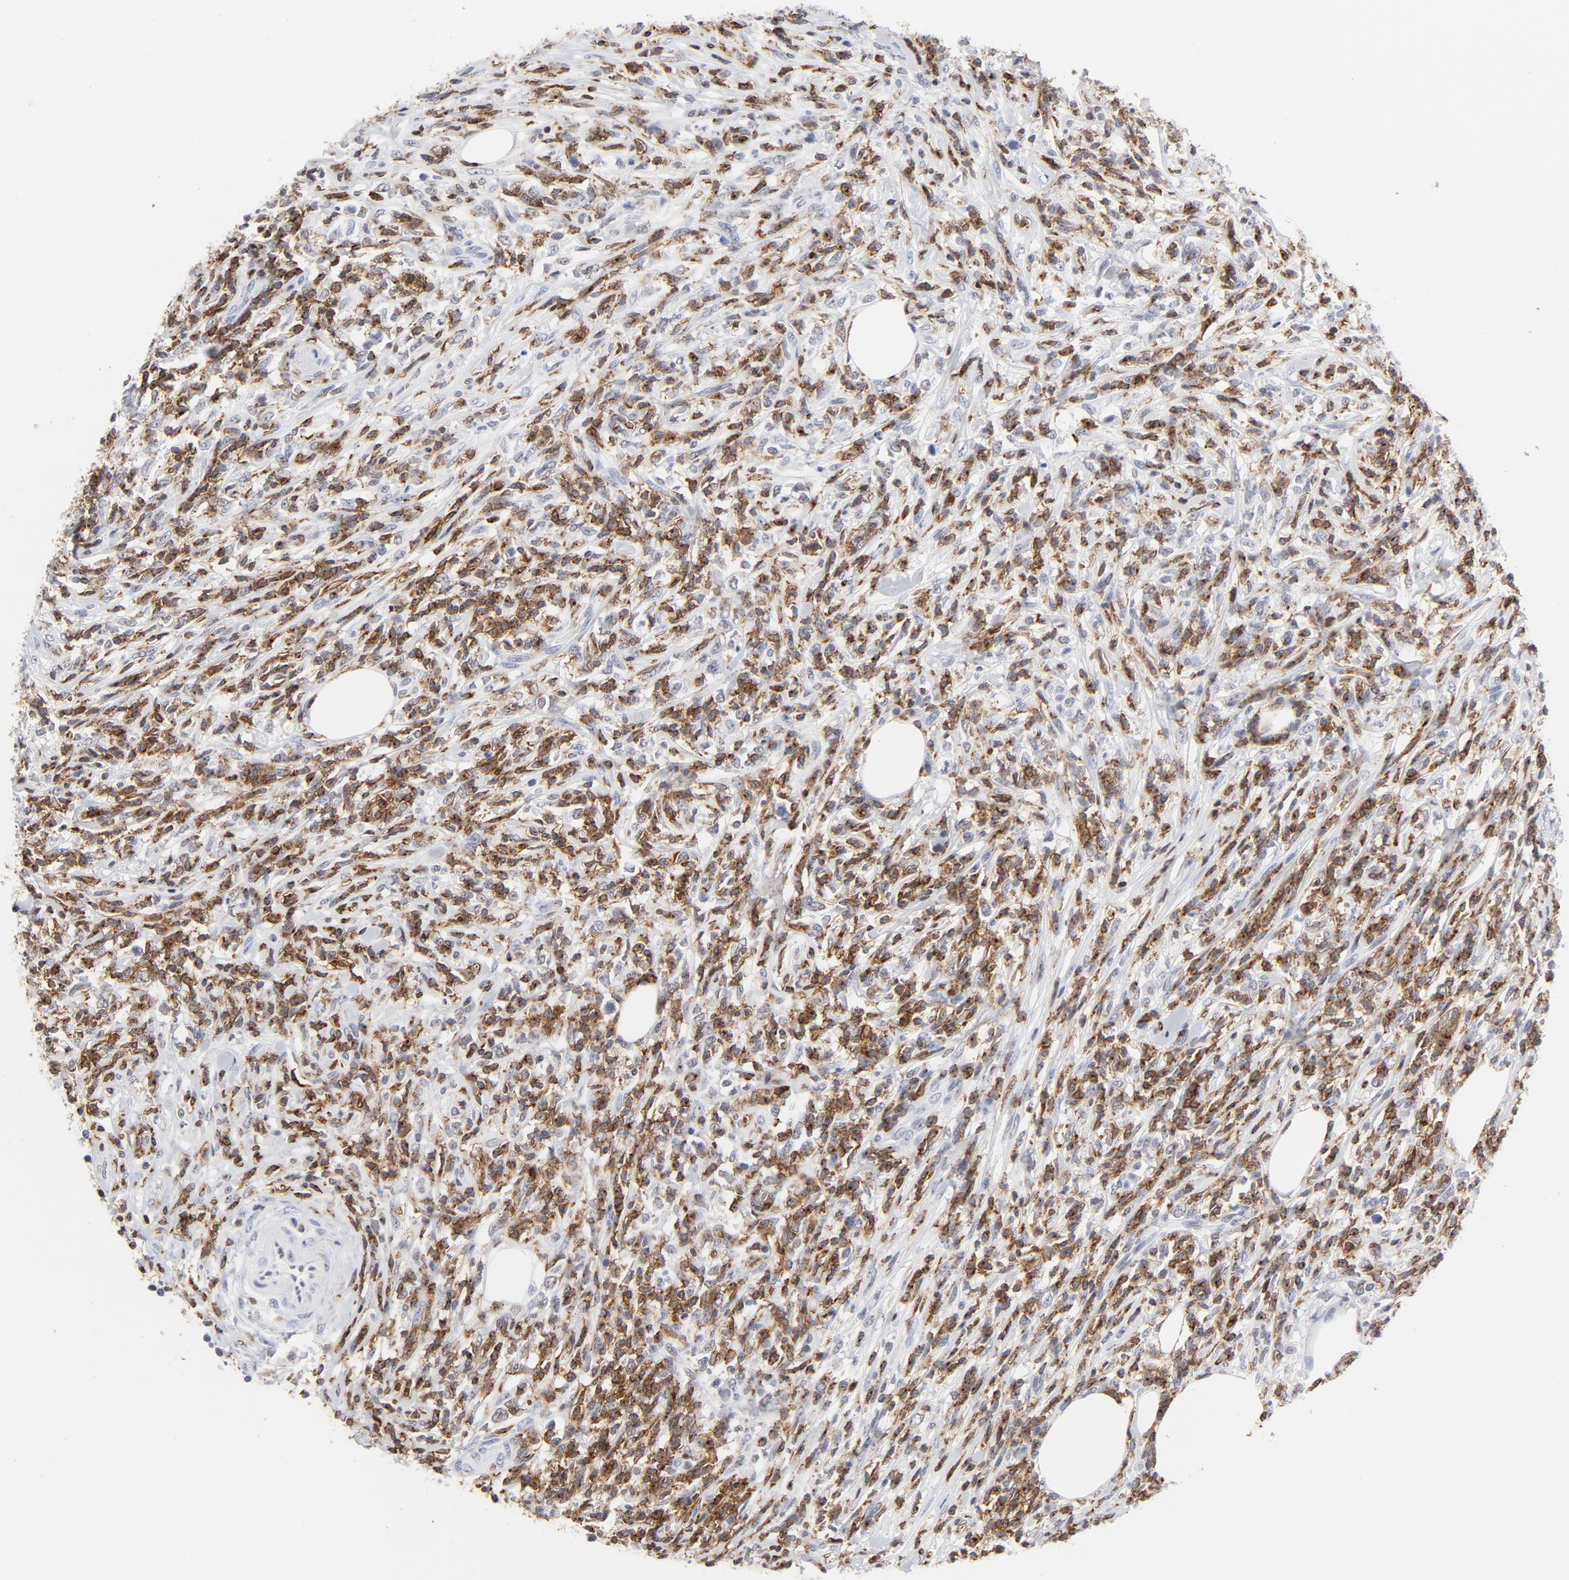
{"staining": {"intensity": "strong", "quantity": "25%-75%", "location": "cytoplasmic/membranous"}, "tissue": "lymphoma", "cell_type": "Tumor cells", "image_type": "cancer", "snomed": [{"axis": "morphology", "description": "Malignant lymphoma, non-Hodgkin's type, High grade"}, {"axis": "topography", "description": "Lymph node"}], "caption": "Approximately 25%-75% of tumor cells in high-grade malignant lymphoma, non-Hodgkin's type display strong cytoplasmic/membranous protein positivity as visualized by brown immunohistochemical staining.", "gene": "CD2", "patient": {"sex": "female", "age": 84}}